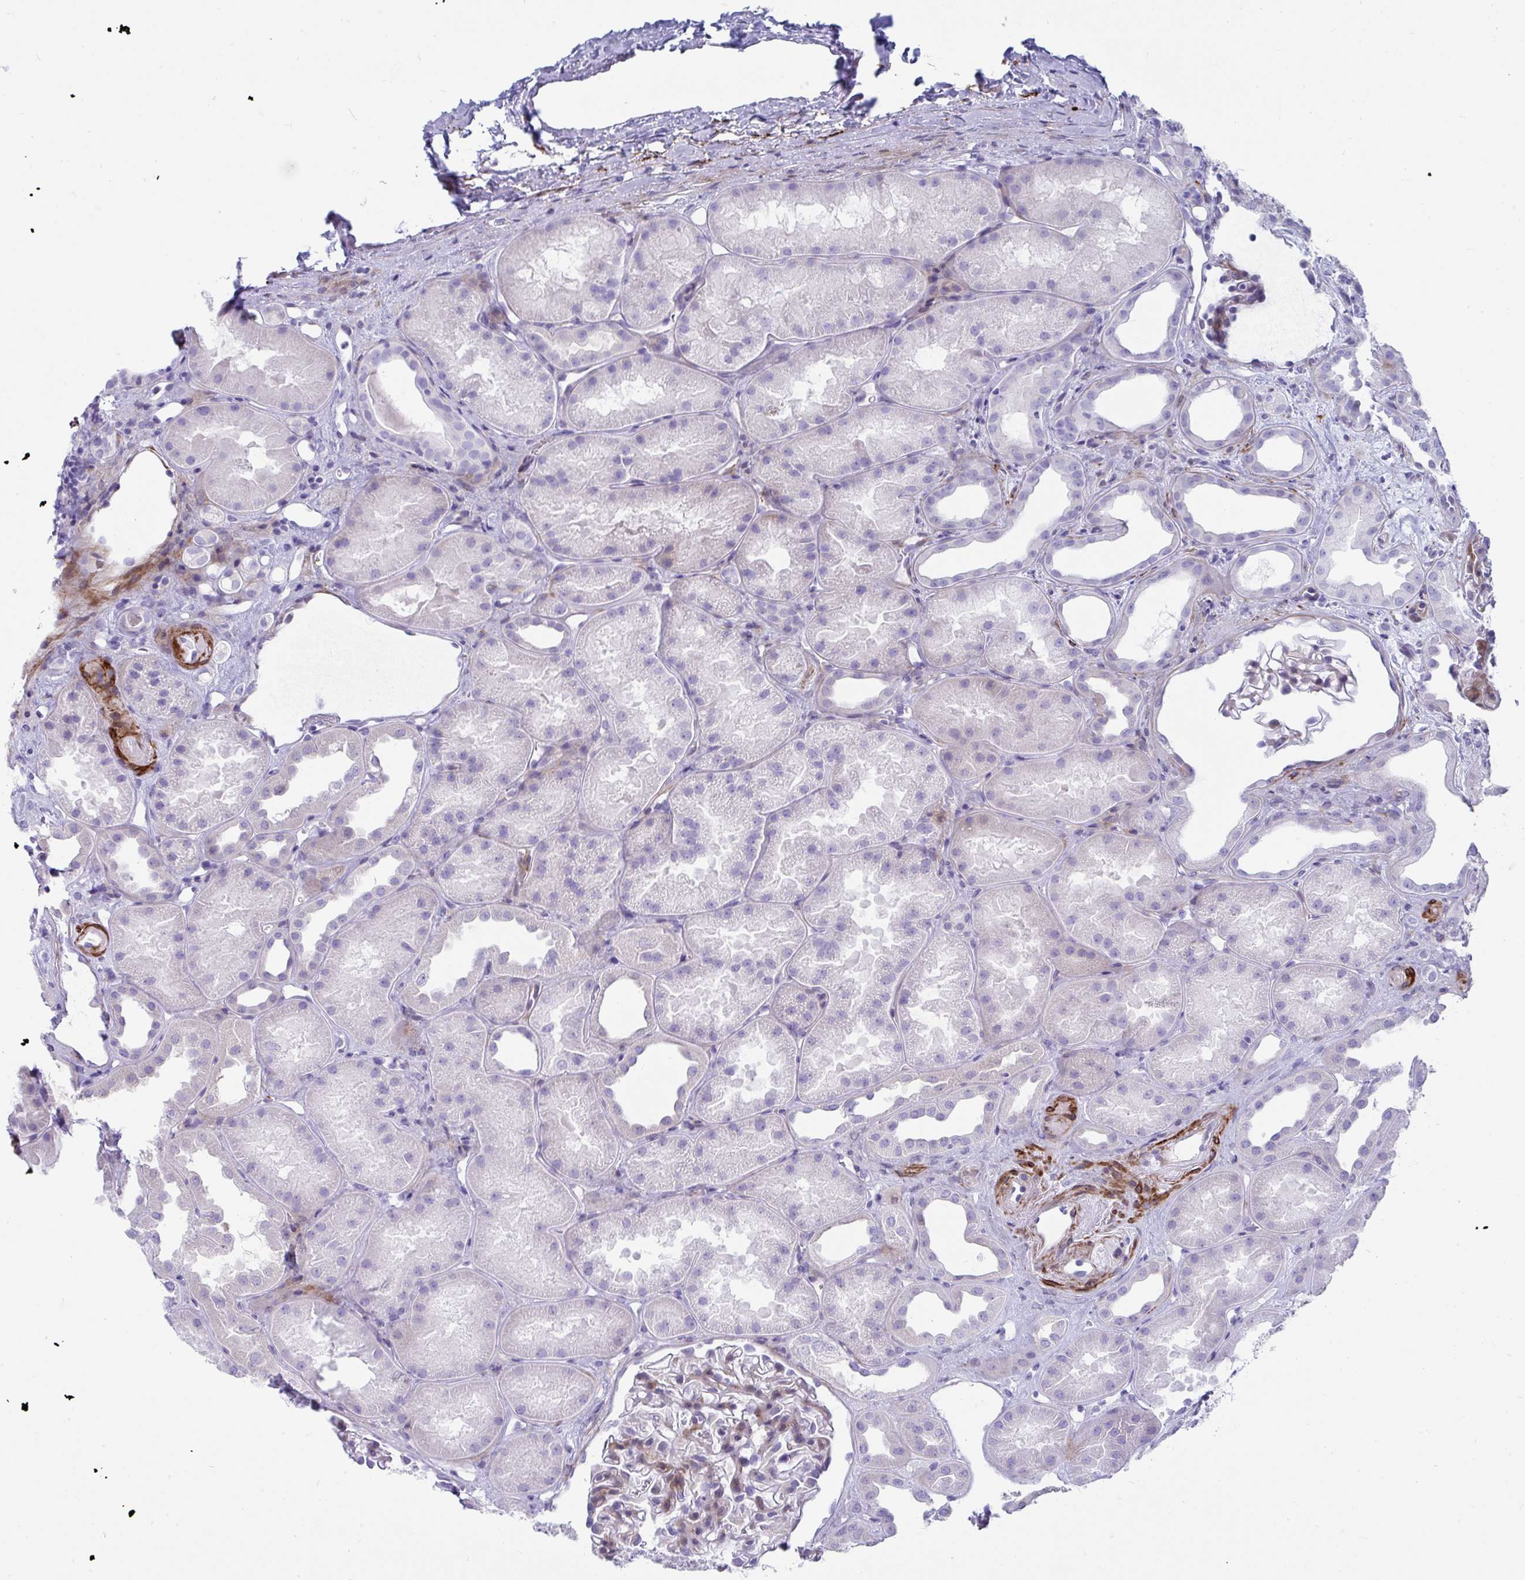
{"staining": {"intensity": "weak", "quantity": "<25%", "location": "cytoplasmic/membranous"}, "tissue": "kidney", "cell_type": "Cells in glomeruli", "image_type": "normal", "snomed": [{"axis": "morphology", "description": "Normal tissue, NOS"}, {"axis": "topography", "description": "Kidney"}], "caption": "Immunohistochemistry (IHC) photomicrograph of unremarkable kidney: human kidney stained with DAB shows no significant protein positivity in cells in glomeruli.", "gene": "GRXCR2", "patient": {"sex": "male", "age": 61}}